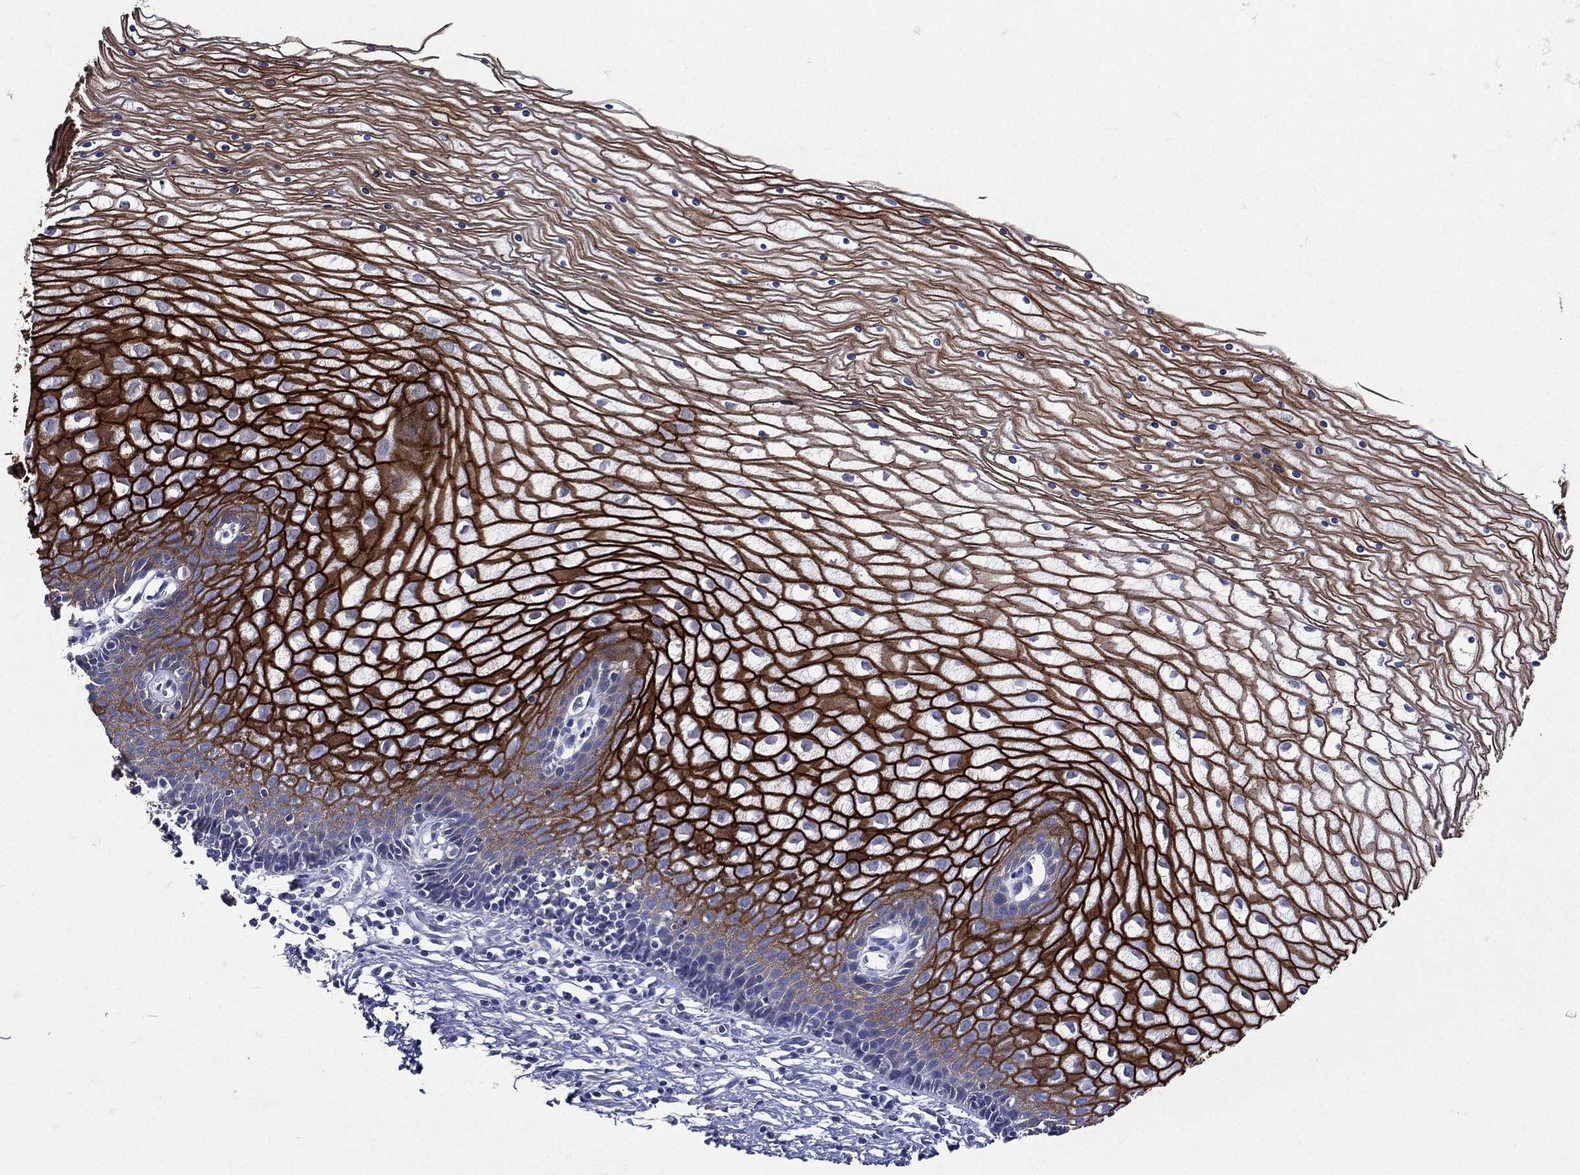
{"staining": {"intensity": "negative", "quantity": "none", "location": "none"}, "tissue": "cervix", "cell_type": "Glandular cells", "image_type": "normal", "snomed": [{"axis": "morphology", "description": "Normal tissue, NOS"}, {"axis": "topography", "description": "Cervix"}], "caption": "There is no significant expression in glandular cells of cervix. Brightfield microscopy of immunohistochemistry (IHC) stained with DAB (brown) and hematoxylin (blue), captured at high magnification.", "gene": "TGM1", "patient": {"sex": "female", "age": 35}}